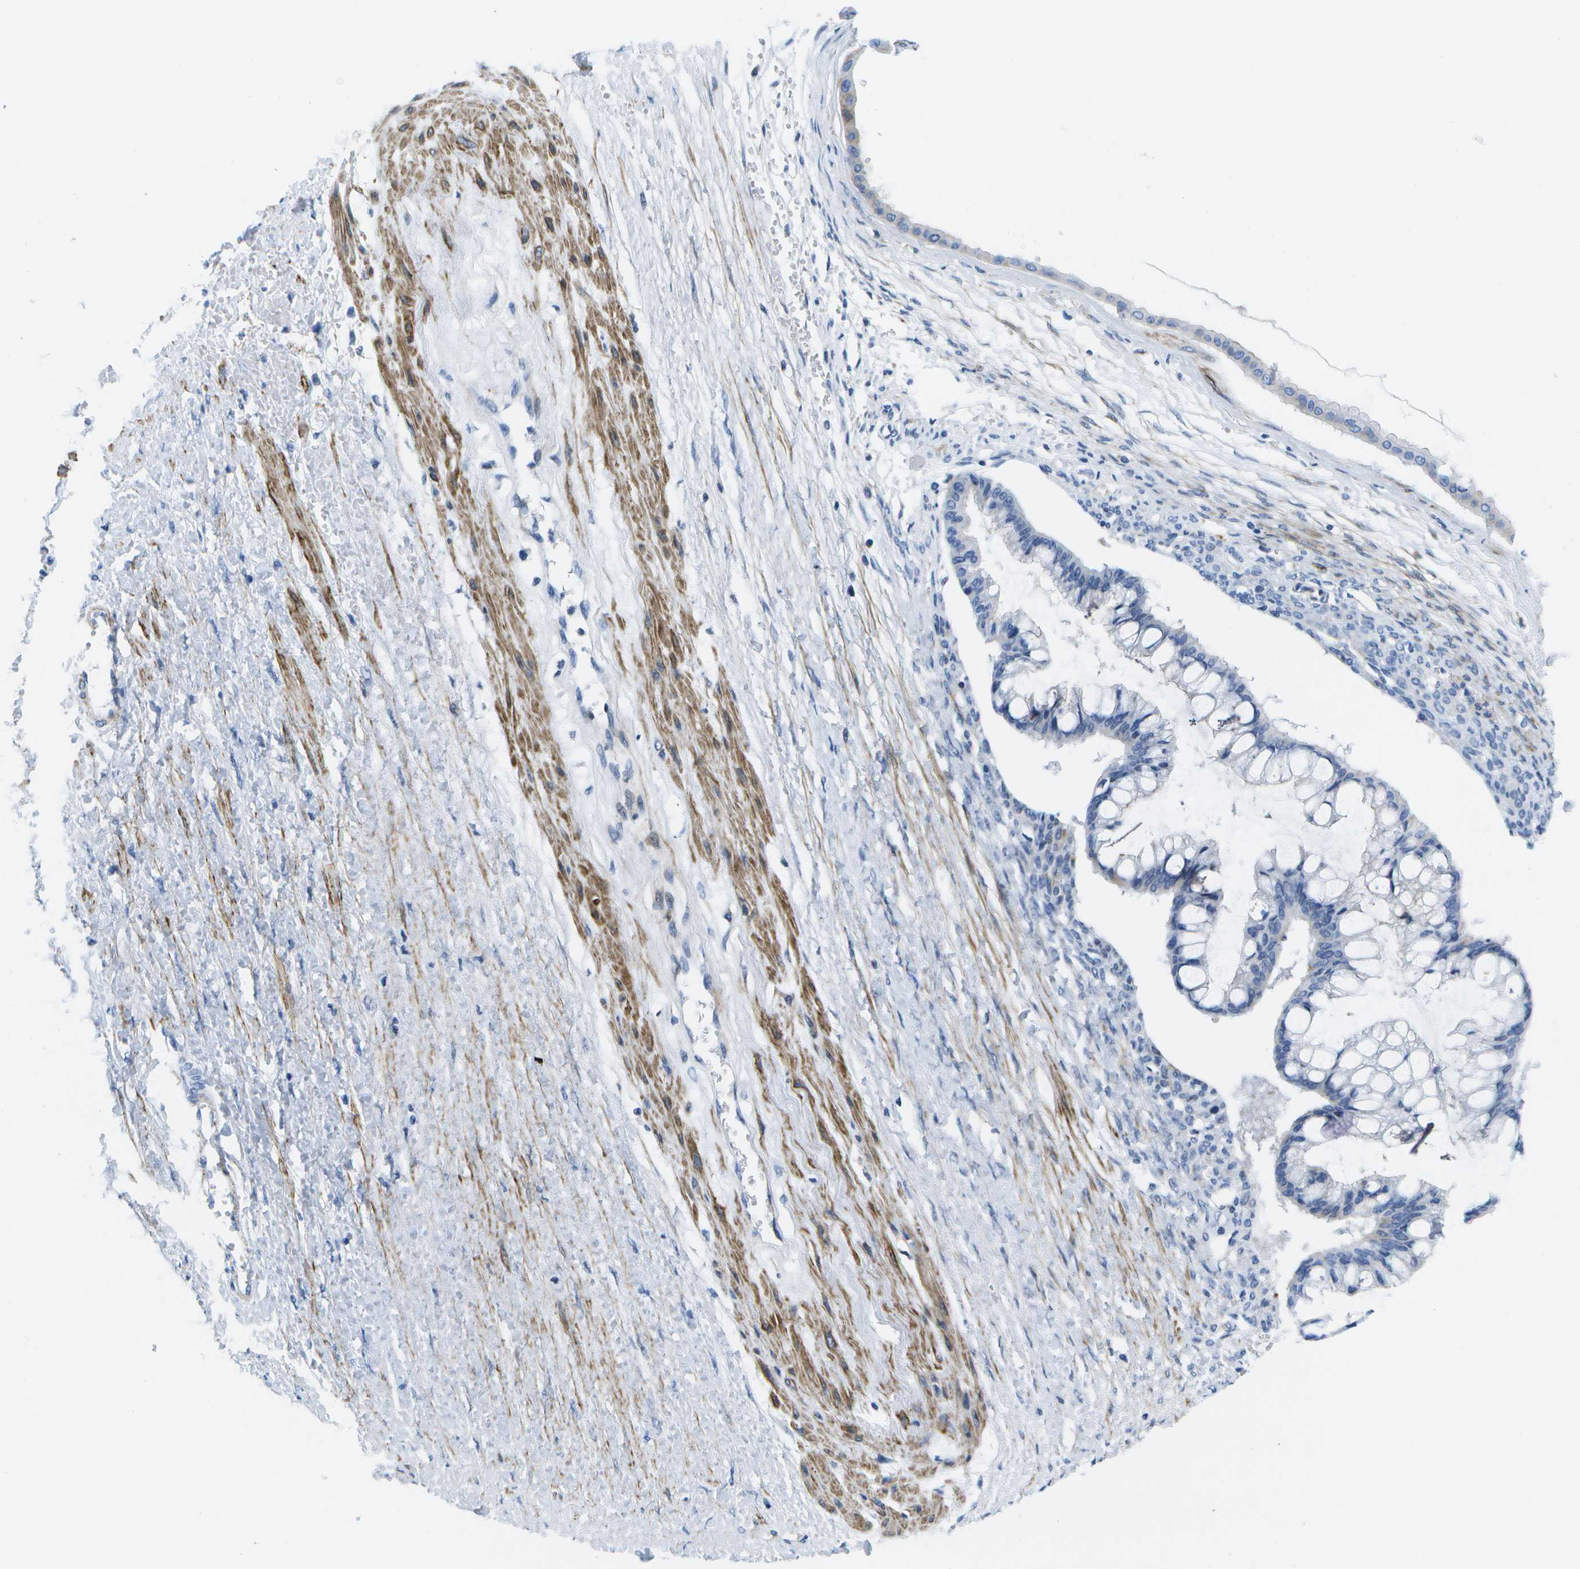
{"staining": {"intensity": "negative", "quantity": "none", "location": "none"}, "tissue": "ovarian cancer", "cell_type": "Tumor cells", "image_type": "cancer", "snomed": [{"axis": "morphology", "description": "Cystadenocarcinoma, mucinous, NOS"}, {"axis": "topography", "description": "Ovary"}], "caption": "Protein analysis of ovarian cancer (mucinous cystadenocarcinoma) displays no significant staining in tumor cells.", "gene": "ADGRG6", "patient": {"sex": "female", "age": 73}}